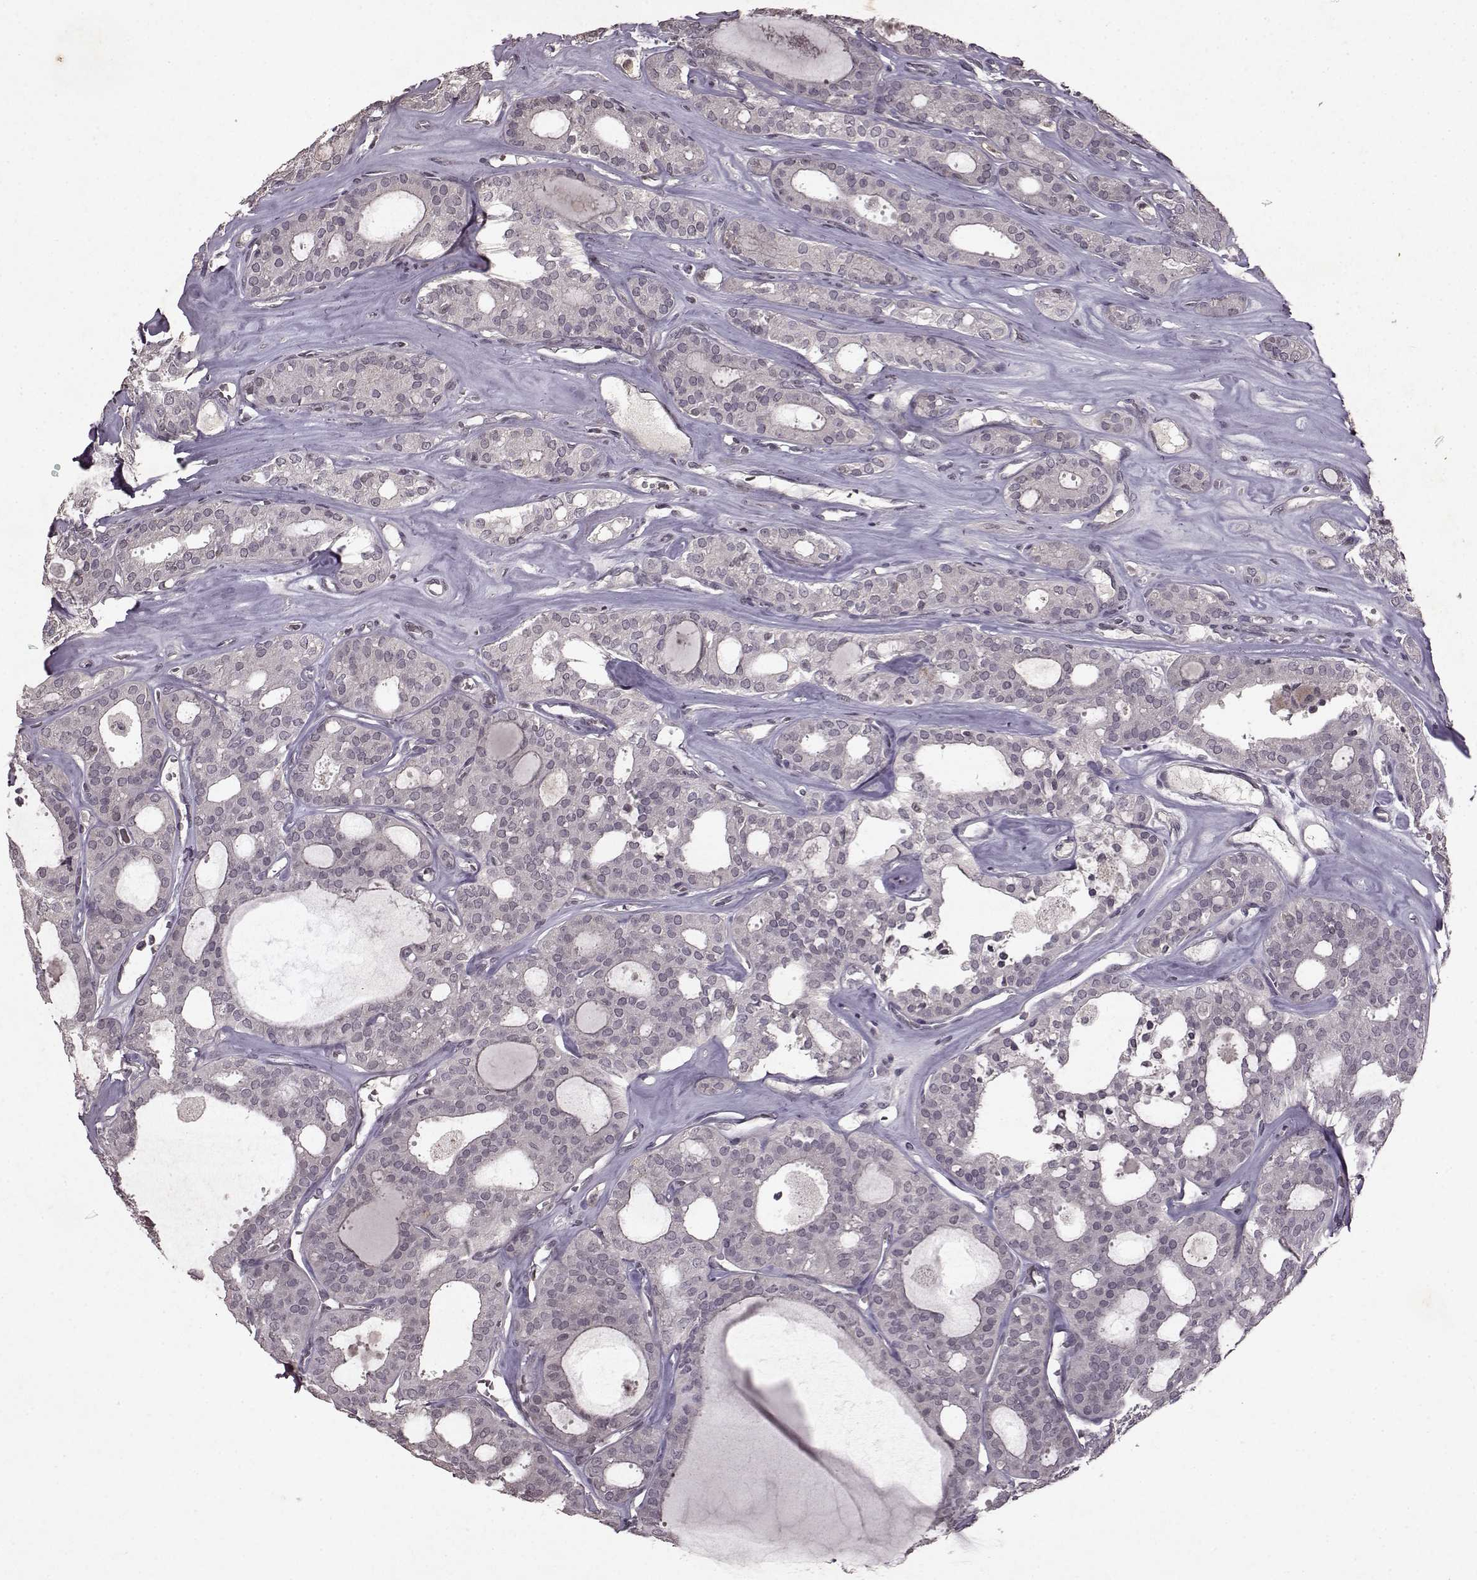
{"staining": {"intensity": "negative", "quantity": "none", "location": "none"}, "tissue": "thyroid cancer", "cell_type": "Tumor cells", "image_type": "cancer", "snomed": [{"axis": "morphology", "description": "Follicular adenoma carcinoma, NOS"}, {"axis": "topography", "description": "Thyroid gland"}], "caption": "Tumor cells are negative for protein expression in human thyroid cancer.", "gene": "LHB", "patient": {"sex": "male", "age": 75}}